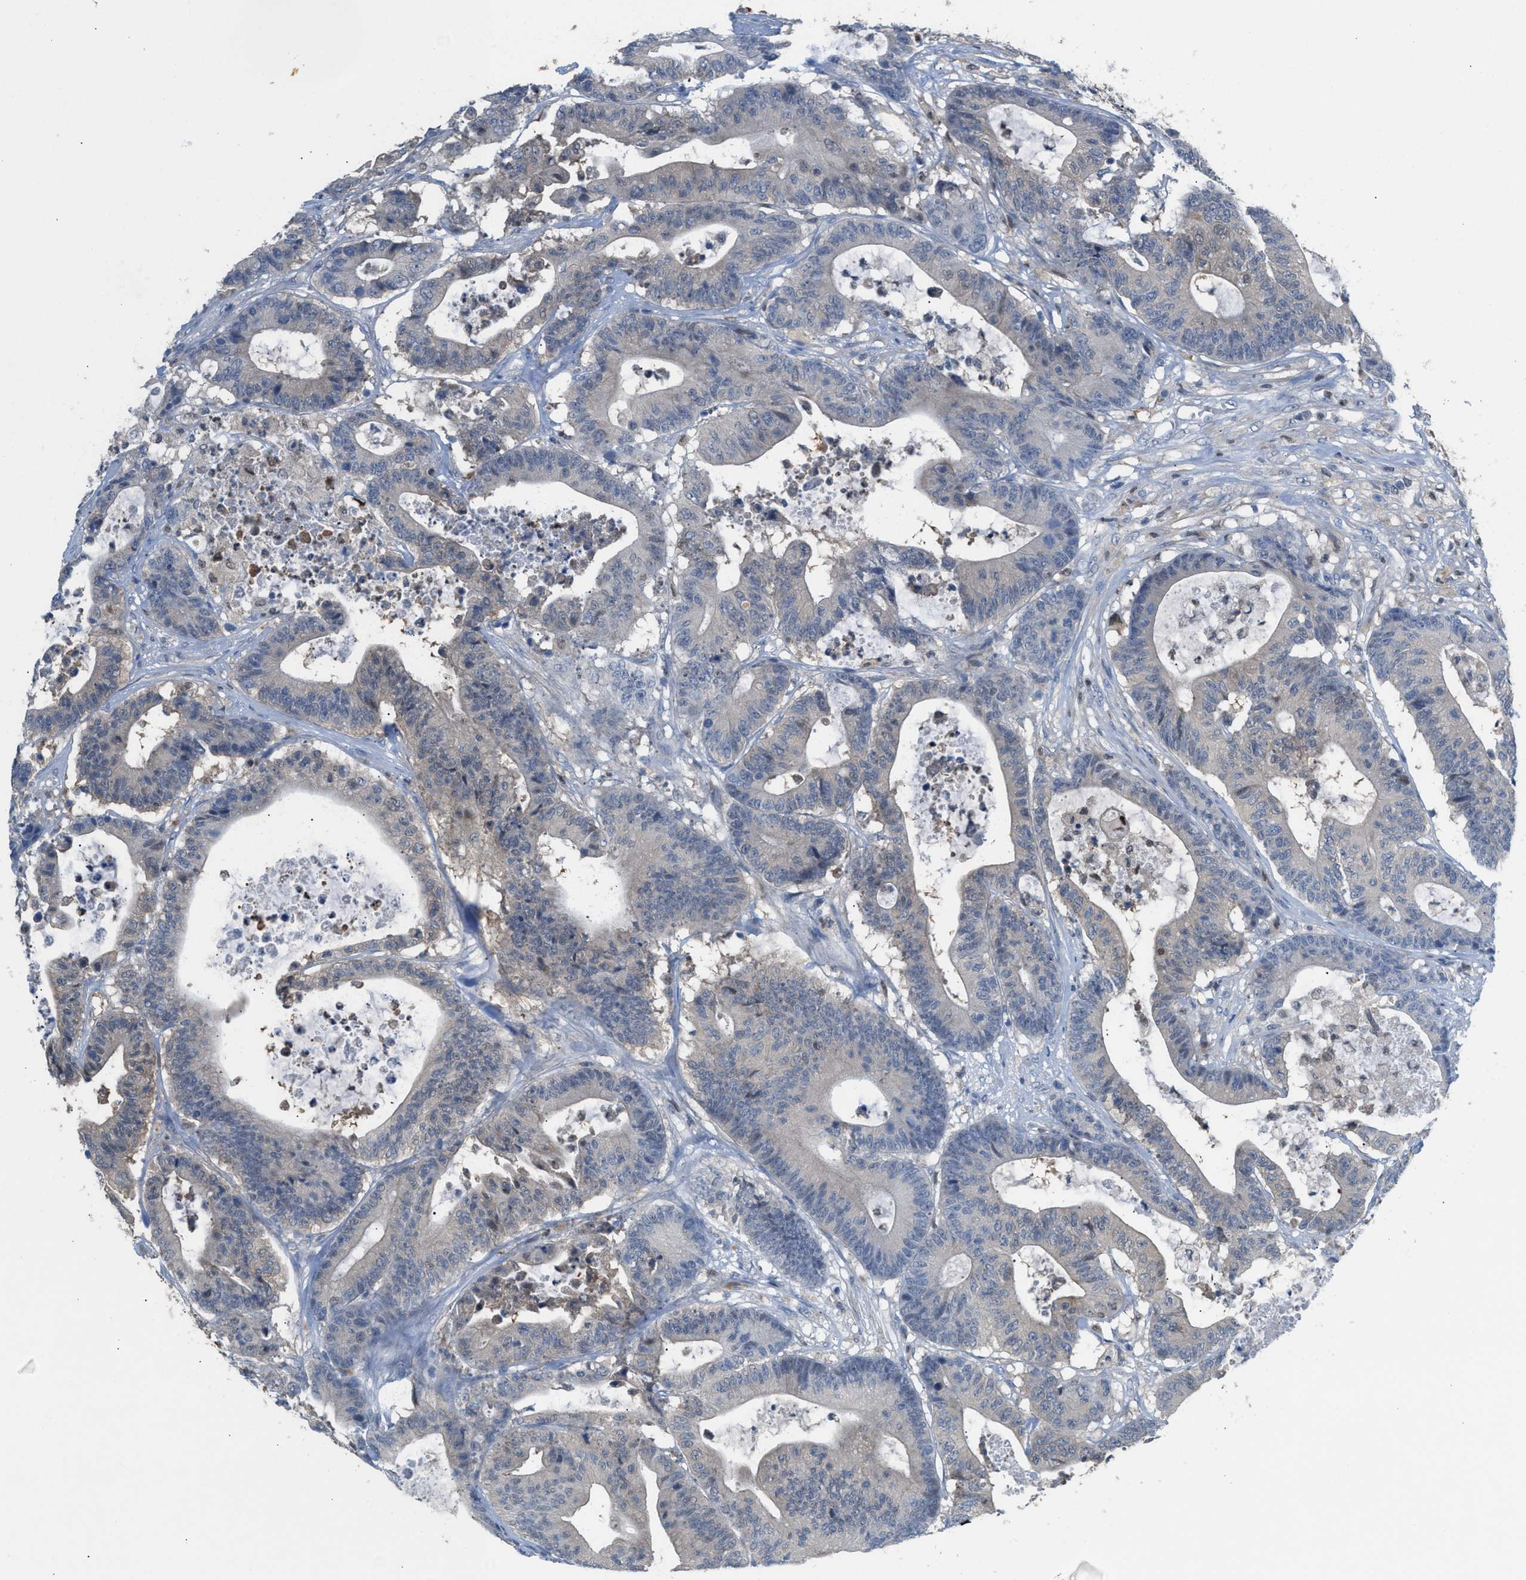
{"staining": {"intensity": "negative", "quantity": "none", "location": "none"}, "tissue": "colorectal cancer", "cell_type": "Tumor cells", "image_type": "cancer", "snomed": [{"axis": "morphology", "description": "Adenocarcinoma, NOS"}, {"axis": "topography", "description": "Colon"}], "caption": "A high-resolution histopathology image shows immunohistochemistry (IHC) staining of colorectal cancer, which displays no significant expression in tumor cells.", "gene": "PPM1D", "patient": {"sex": "female", "age": 84}}